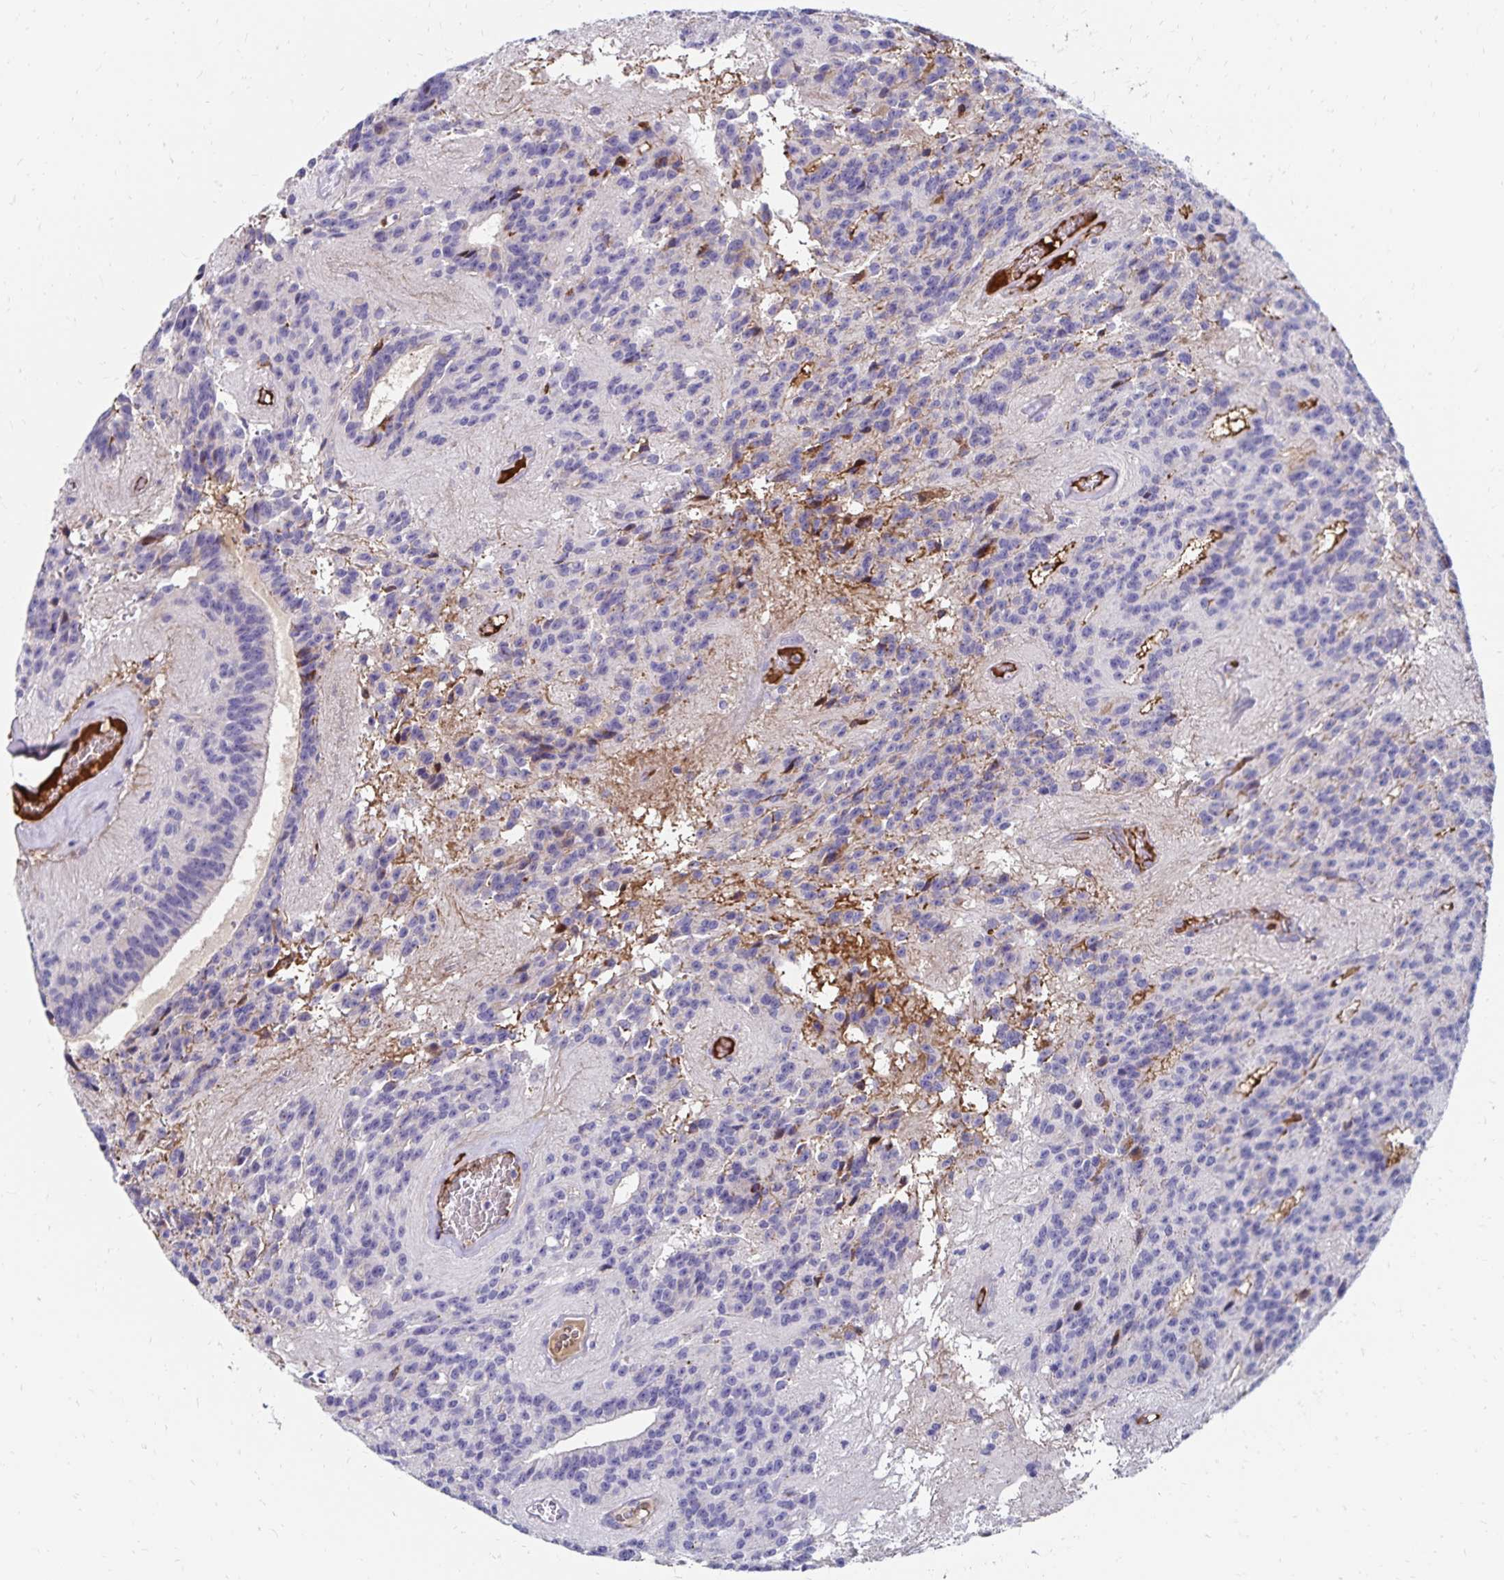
{"staining": {"intensity": "negative", "quantity": "none", "location": "none"}, "tissue": "glioma", "cell_type": "Tumor cells", "image_type": "cancer", "snomed": [{"axis": "morphology", "description": "Glioma, malignant, Low grade"}, {"axis": "topography", "description": "Brain"}], "caption": "The histopathology image demonstrates no significant positivity in tumor cells of glioma.", "gene": "NECAP1", "patient": {"sex": "male", "age": 31}}